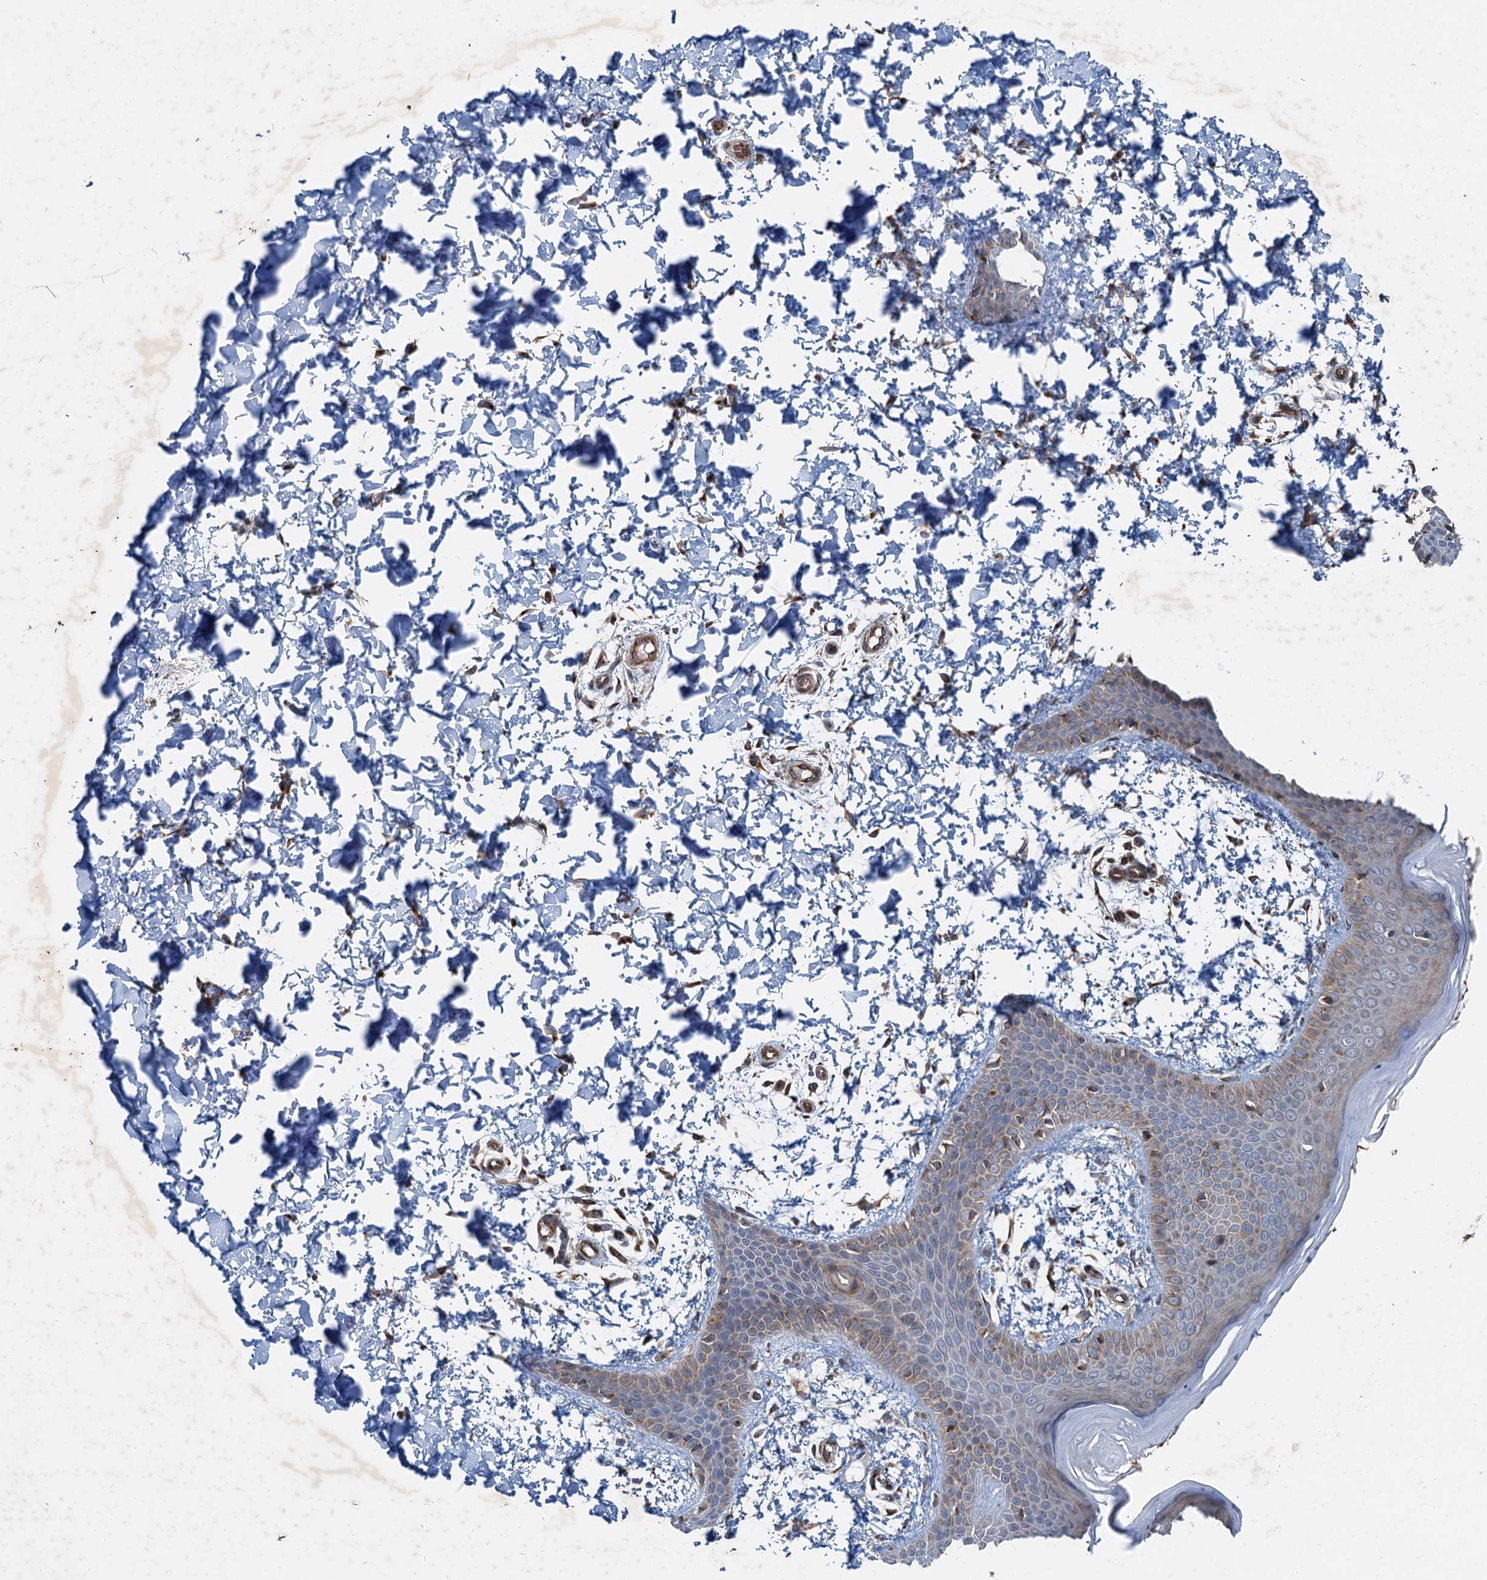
{"staining": {"intensity": "moderate", "quantity": ">75%", "location": "cytoplasmic/membranous"}, "tissue": "skin", "cell_type": "Fibroblasts", "image_type": "normal", "snomed": [{"axis": "morphology", "description": "Normal tissue, NOS"}, {"axis": "topography", "description": "Skin"}], "caption": "Fibroblasts reveal medium levels of moderate cytoplasmic/membranous positivity in about >75% of cells in normal human skin.", "gene": "ANKRD26", "patient": {"sex": "male", "age": 36}}